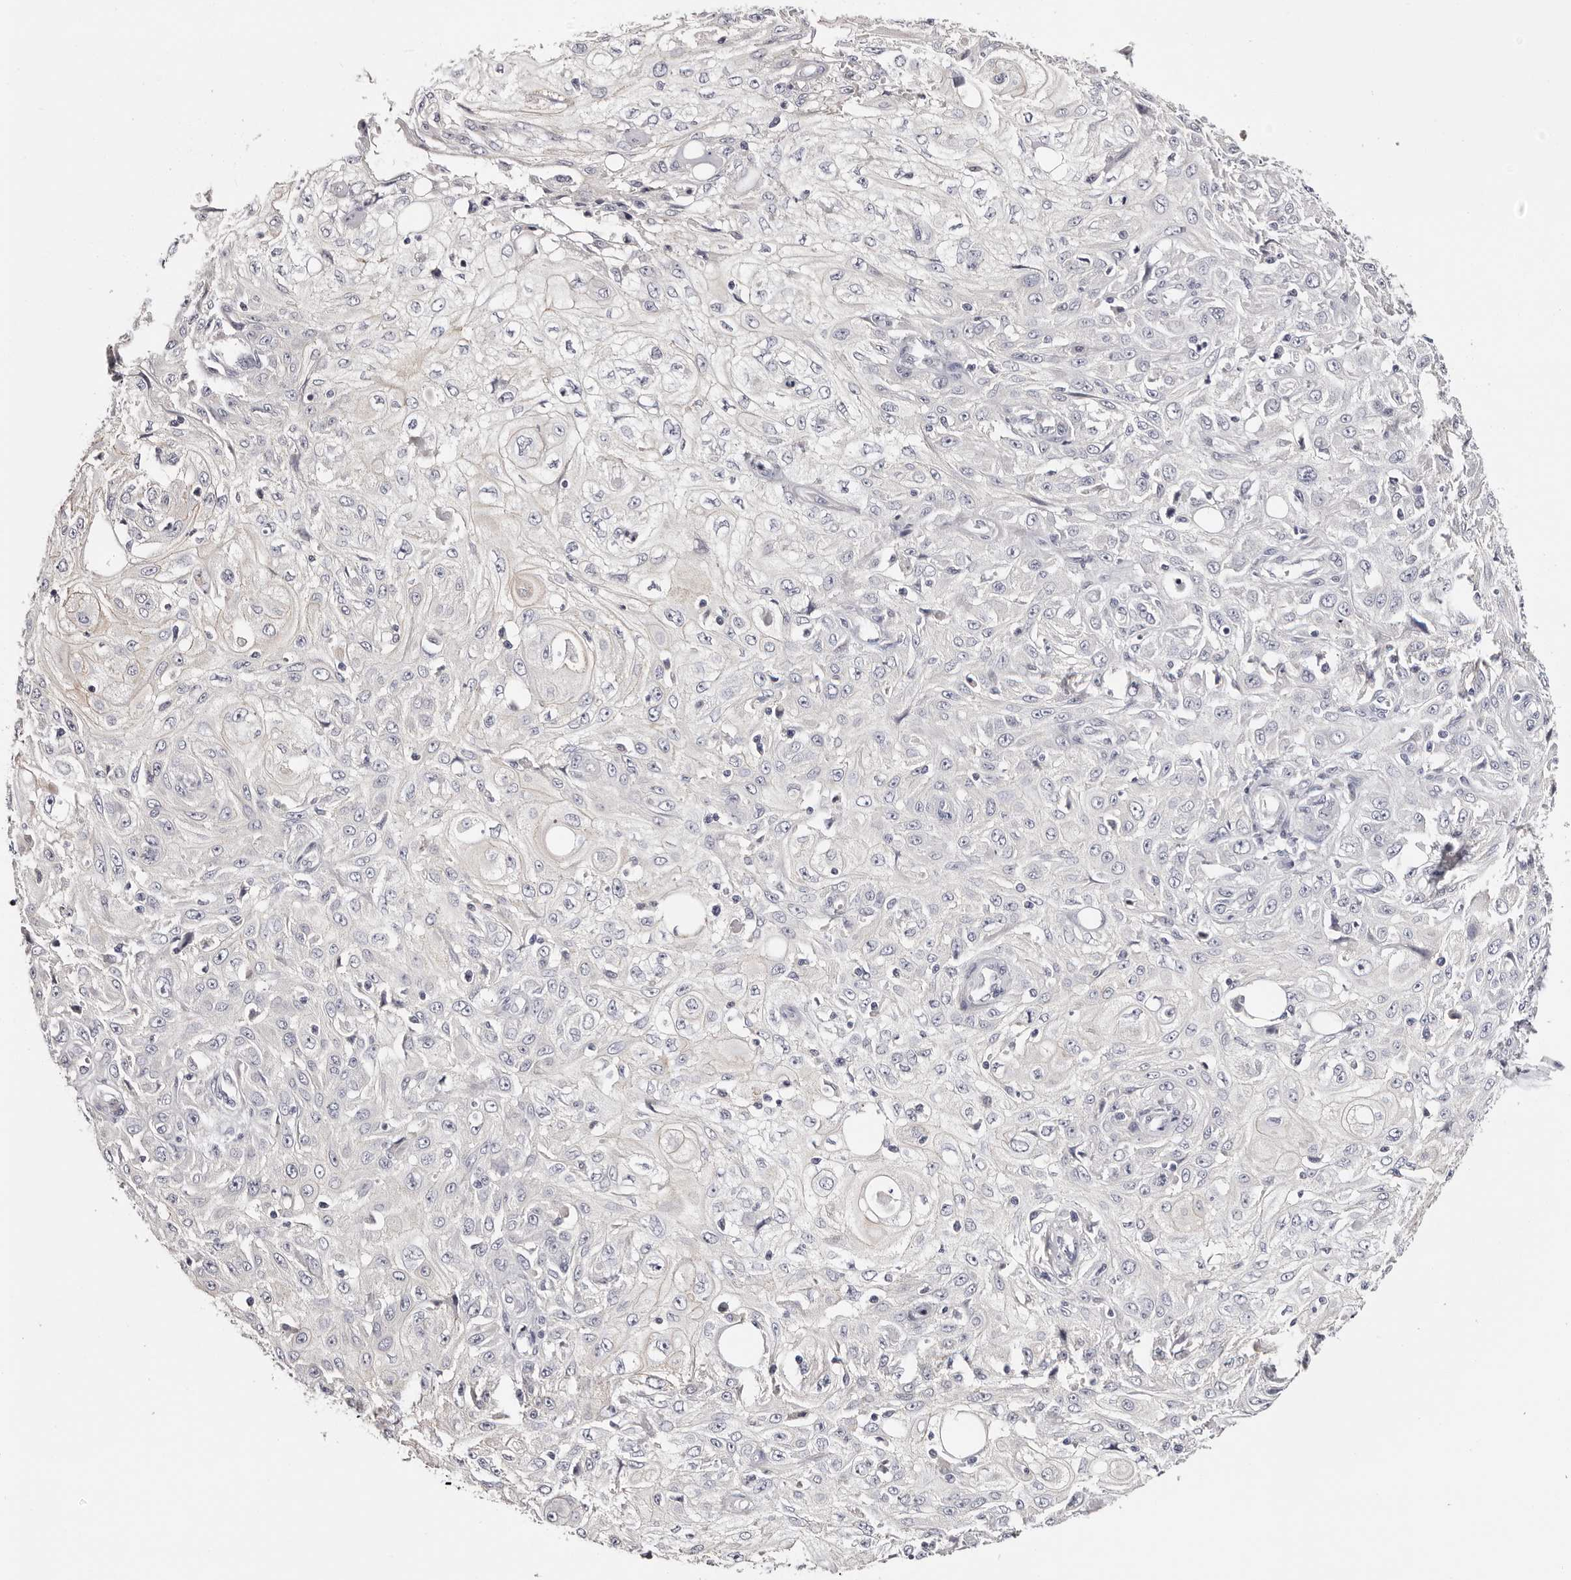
{"staining": {"intensity": "negative", "quantity": "none", "location": "none"}, "tissue": "skin cancer", "cell_type": "Tumor cells", "image_type": "cancer", "snomed": [{"axis": "morphology", "description": "Squamous cell carcinoma, NOS"}, {"axis": "morphology", "description": "Squamous cell carcinoma, metastatic, NOS"}, {"axis": "topography", "description": "Skin"}, {"axis": "topography", "description": "Lymph node"}], "caption": "Squamous cell carcinoma (skin) stained for a protein using immunohistochemistry (IHC) displays no expression tumor cells.", "gene": "ROM1", "patient": {"sex": "male", "age": 75}}